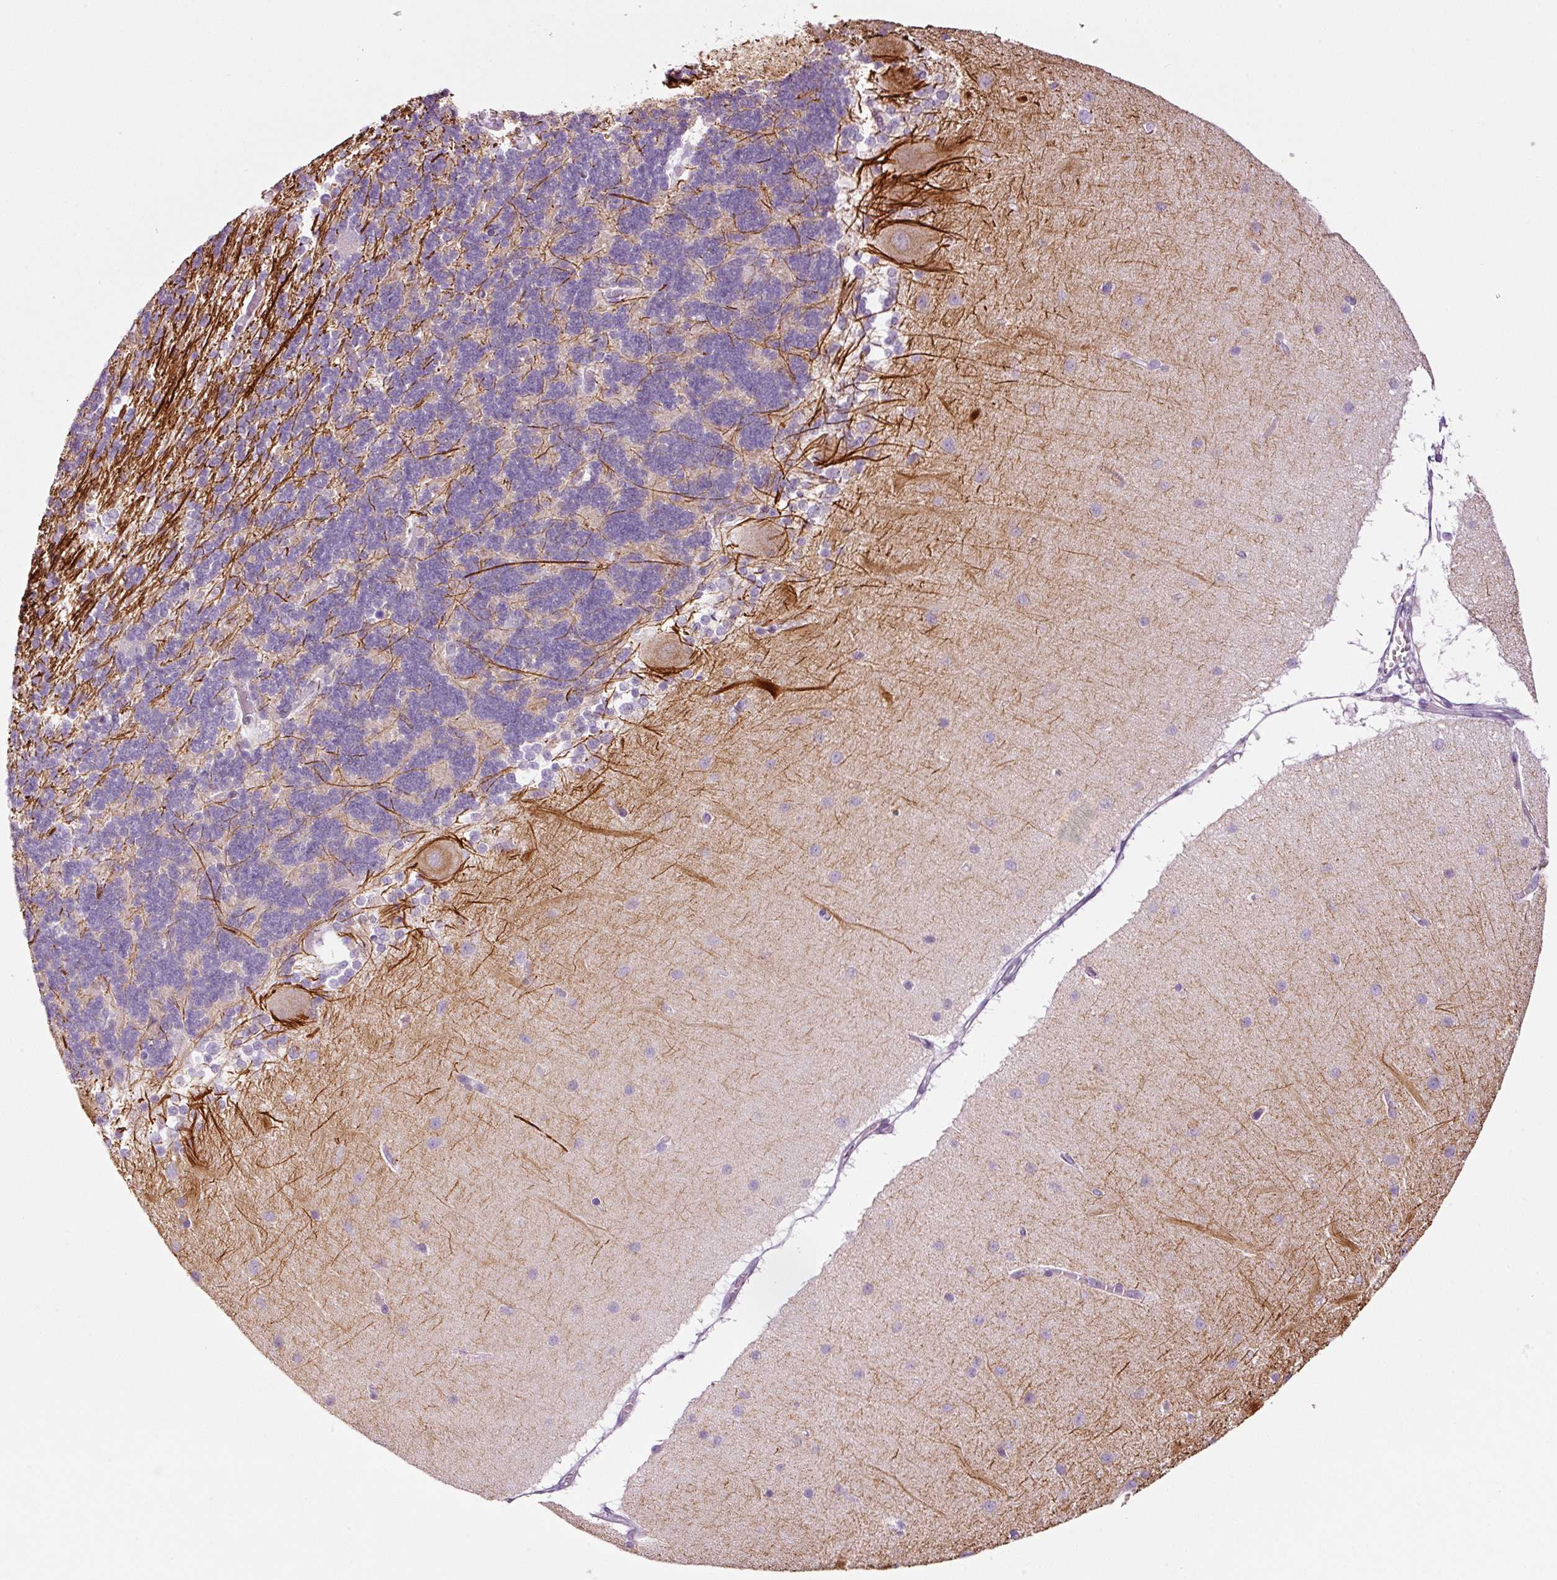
{"staining": {"intensity": "weak", "quantity": "25%-75%", "location": "cytoplasmic/membranous"}, "tissue": "cerebellum", "cell_type": "Cells in granular layer", "image_type": "normal", "snomed": [{"axis": "morphology", "description": "Normal tissue, NOS"}, {"axis": "topography", "description": "Cerebellum"}], "caption": "Immunohistochemical staining of unremarkable human cerebellum exhibits weak cytoplasmic/membranous protein staining in about 25%-75% of cells in granular layer.", "gene": "ANKRD20A1", "patient": {"sex": "female", "age": 54}}